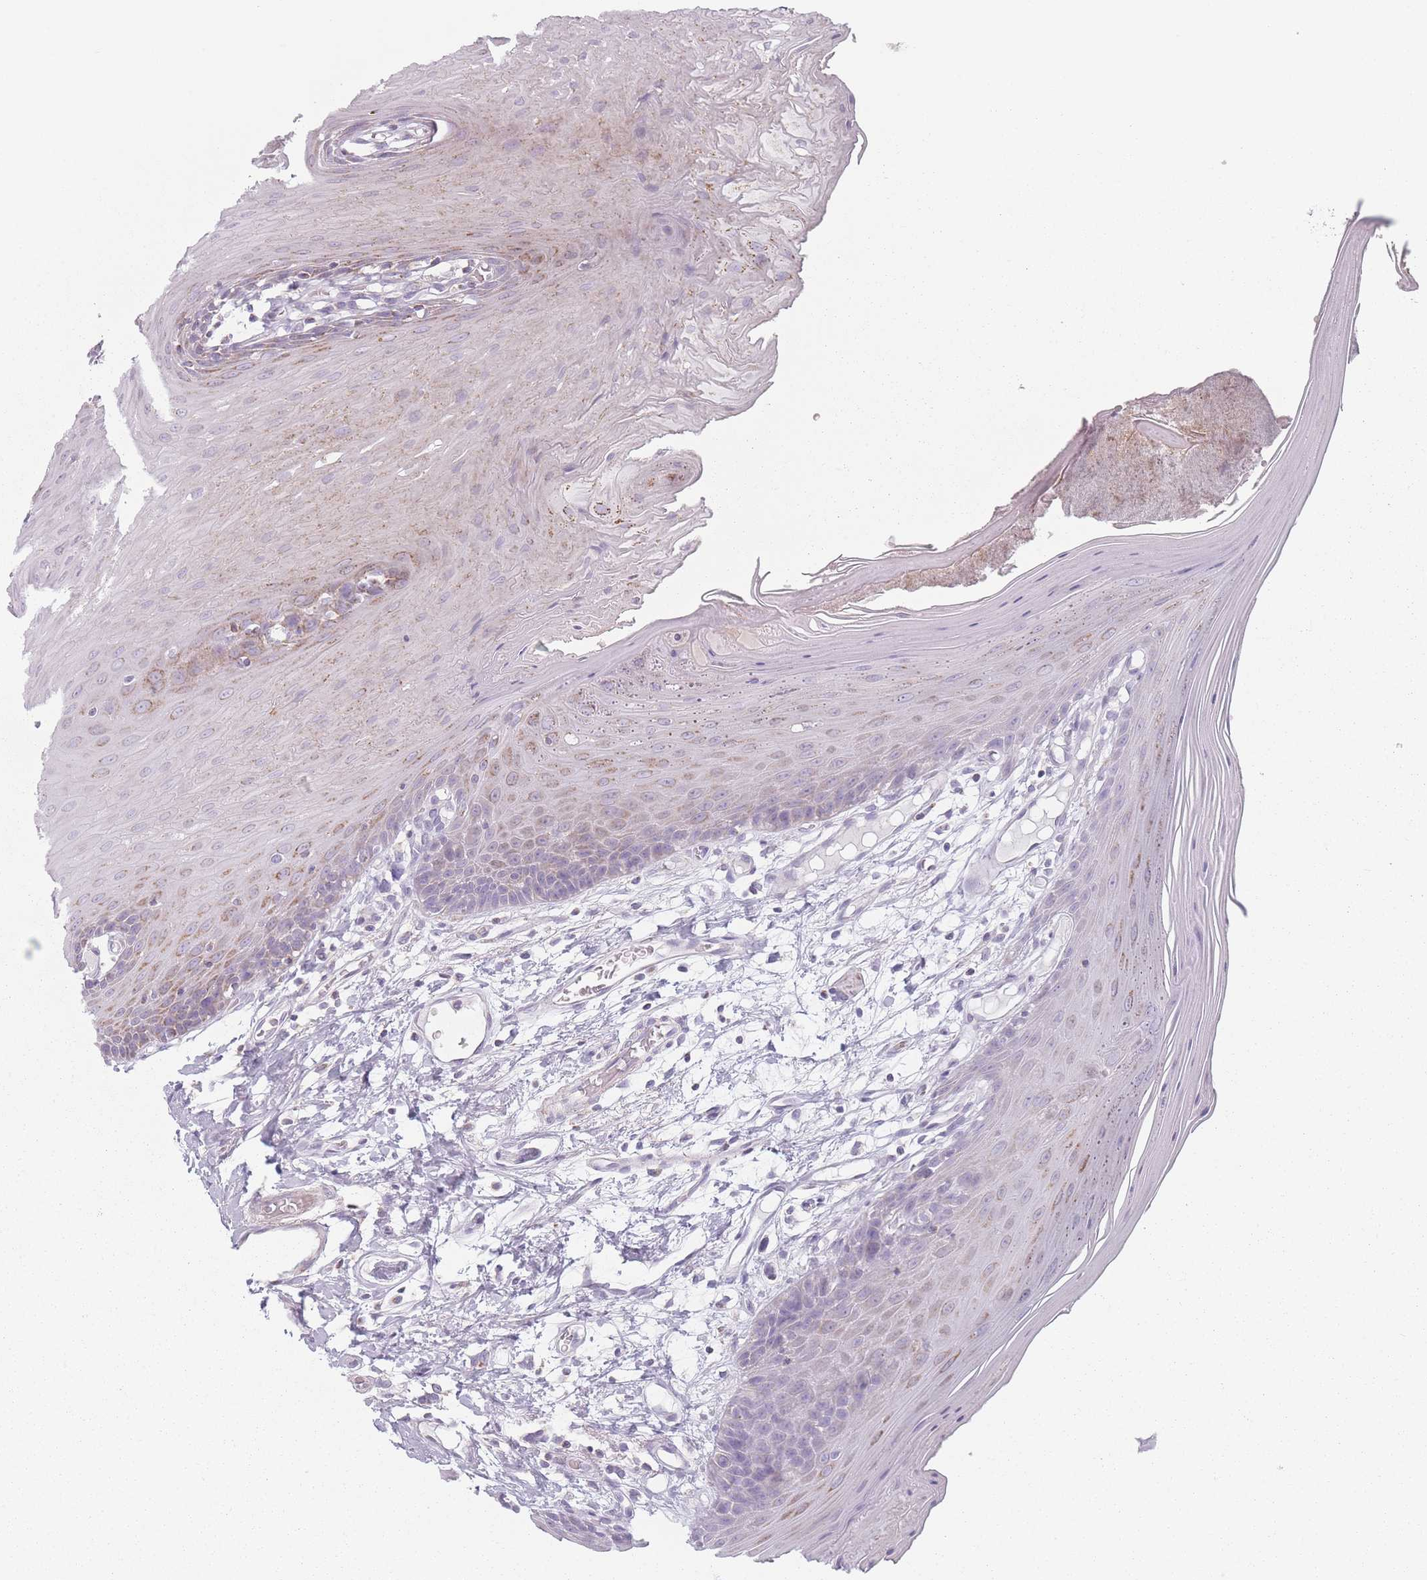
{"staining": {"intensity": "moderate", "quantity": "<25%", "location": "cytoplasmic/membranous"}, "tissue": "oral mucosa", "cell_type": "Squamous epithelial cells", "image_type": "normal", "snomed": [{"axis": "morphology", "description": "Normal tissue, NOS"}, {"axis": "morphology", "description": "Squamous cell carcinoma, NOS"}, {"axis": "topography", "description": "Skeletal muscle"}, {"axis": "topography", "description": "Oral tissue"}, {"axis": "topography", "description": "Salivary gland"}, {"axis": "topography", "description": "Head-Neck"}], "caption": "Protein staining displays moderate cytoplasmic/membranous expression in approximately <25% of squamous epithelial cells in unremarkable oral mucosa.", "gene": "DCHS1", "patient": {"sex": "male", "age": 54}}